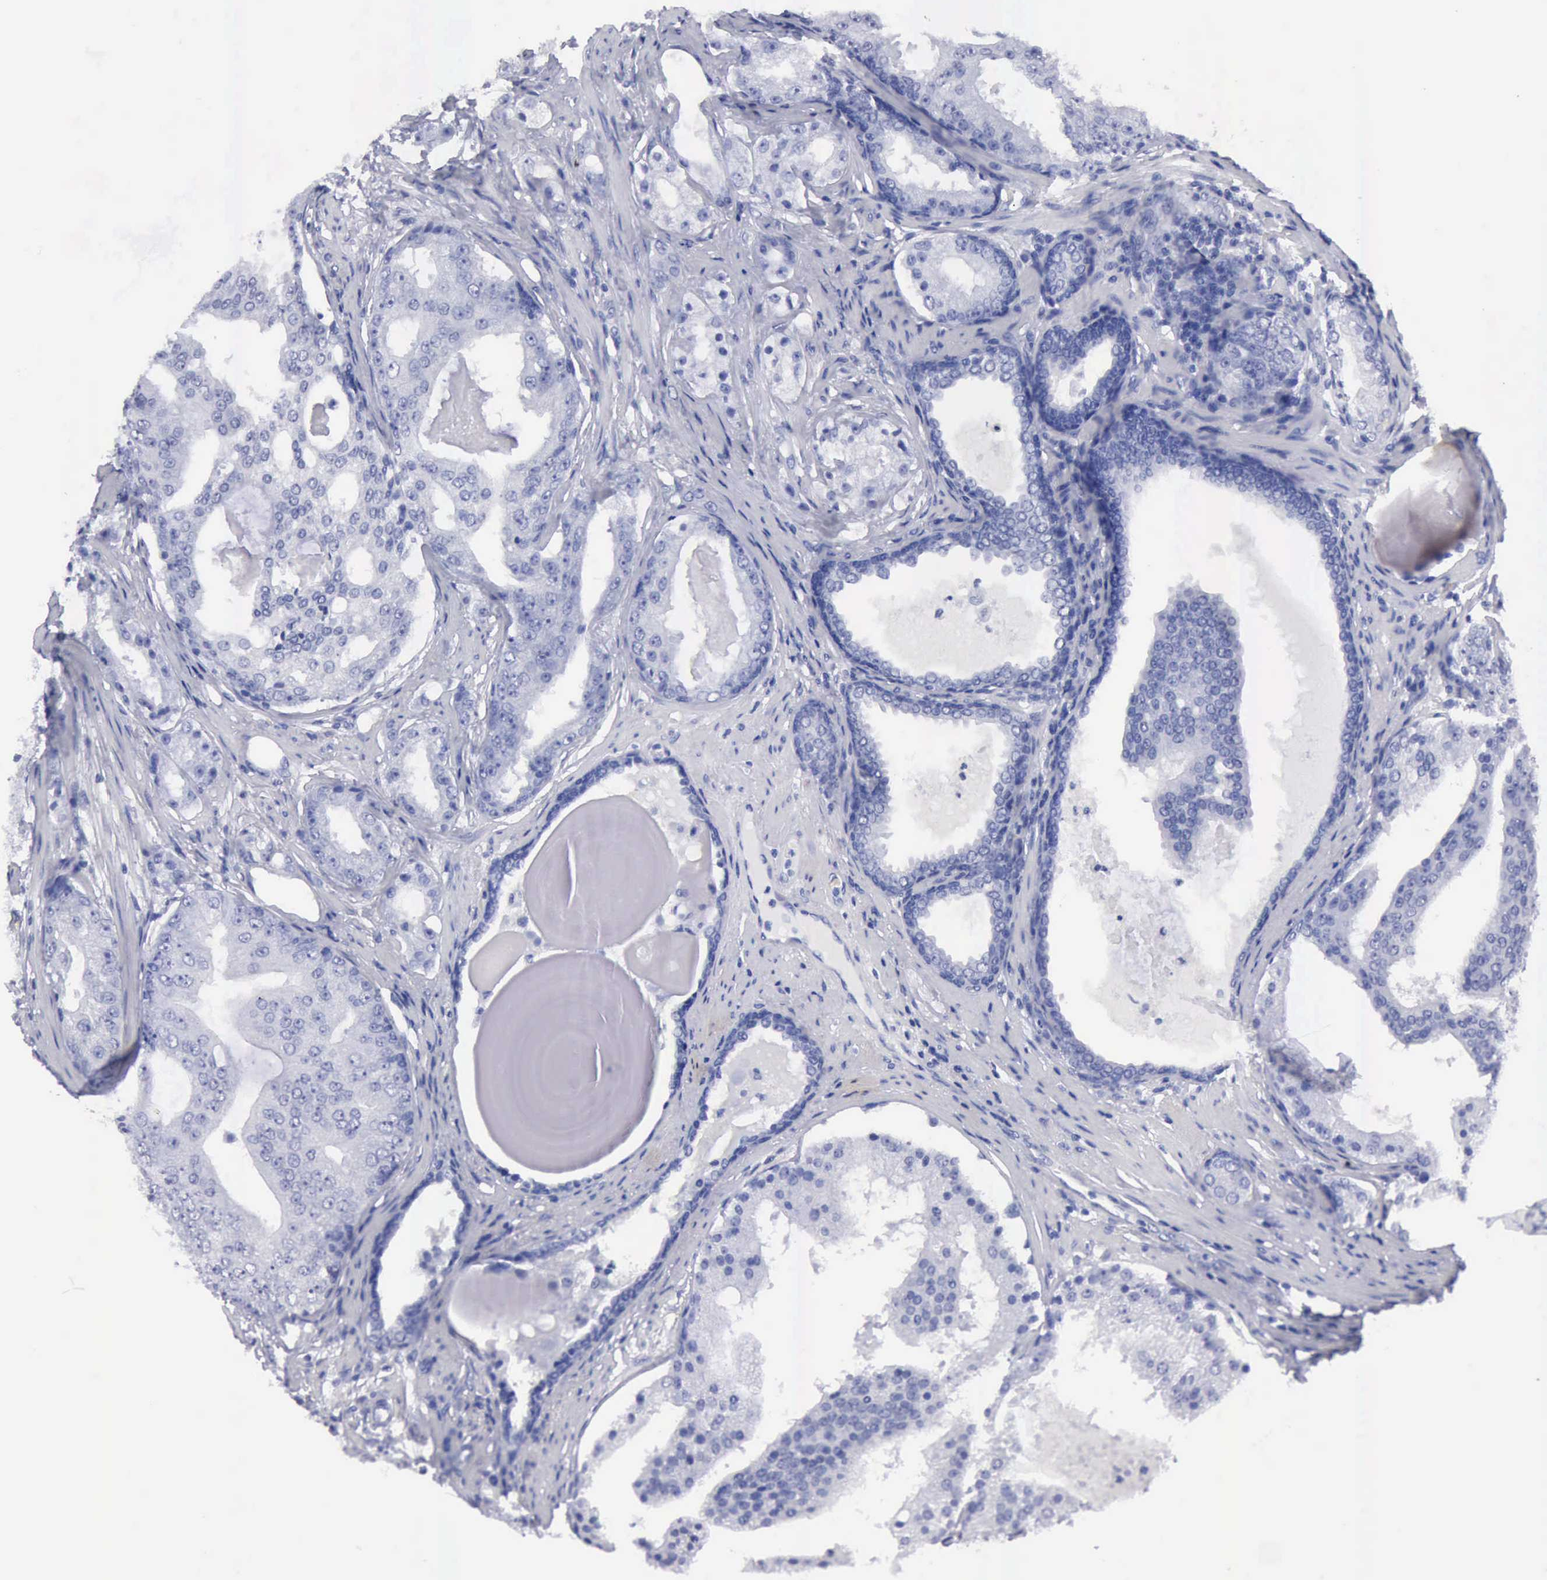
{"staining": {"intensity": "negative", "quantity": "none", "location": "none"}, "tissue": "prostate cancer", "cell_type": "Tumor cells", "image_type": "cancer", "snomed": [{"axis": "morphology", "description": "Adenocarcinoma, High grade"}, {"axis": "topography", "description": "Prostate"}], "caption": "DAB immunohistochemical staining of human prostate adenocarcinoma (high-grade) displays no significant expression in tumor cells.", "gene": "CYP19A1", "patient": {"sex": "male", "age": 68}}